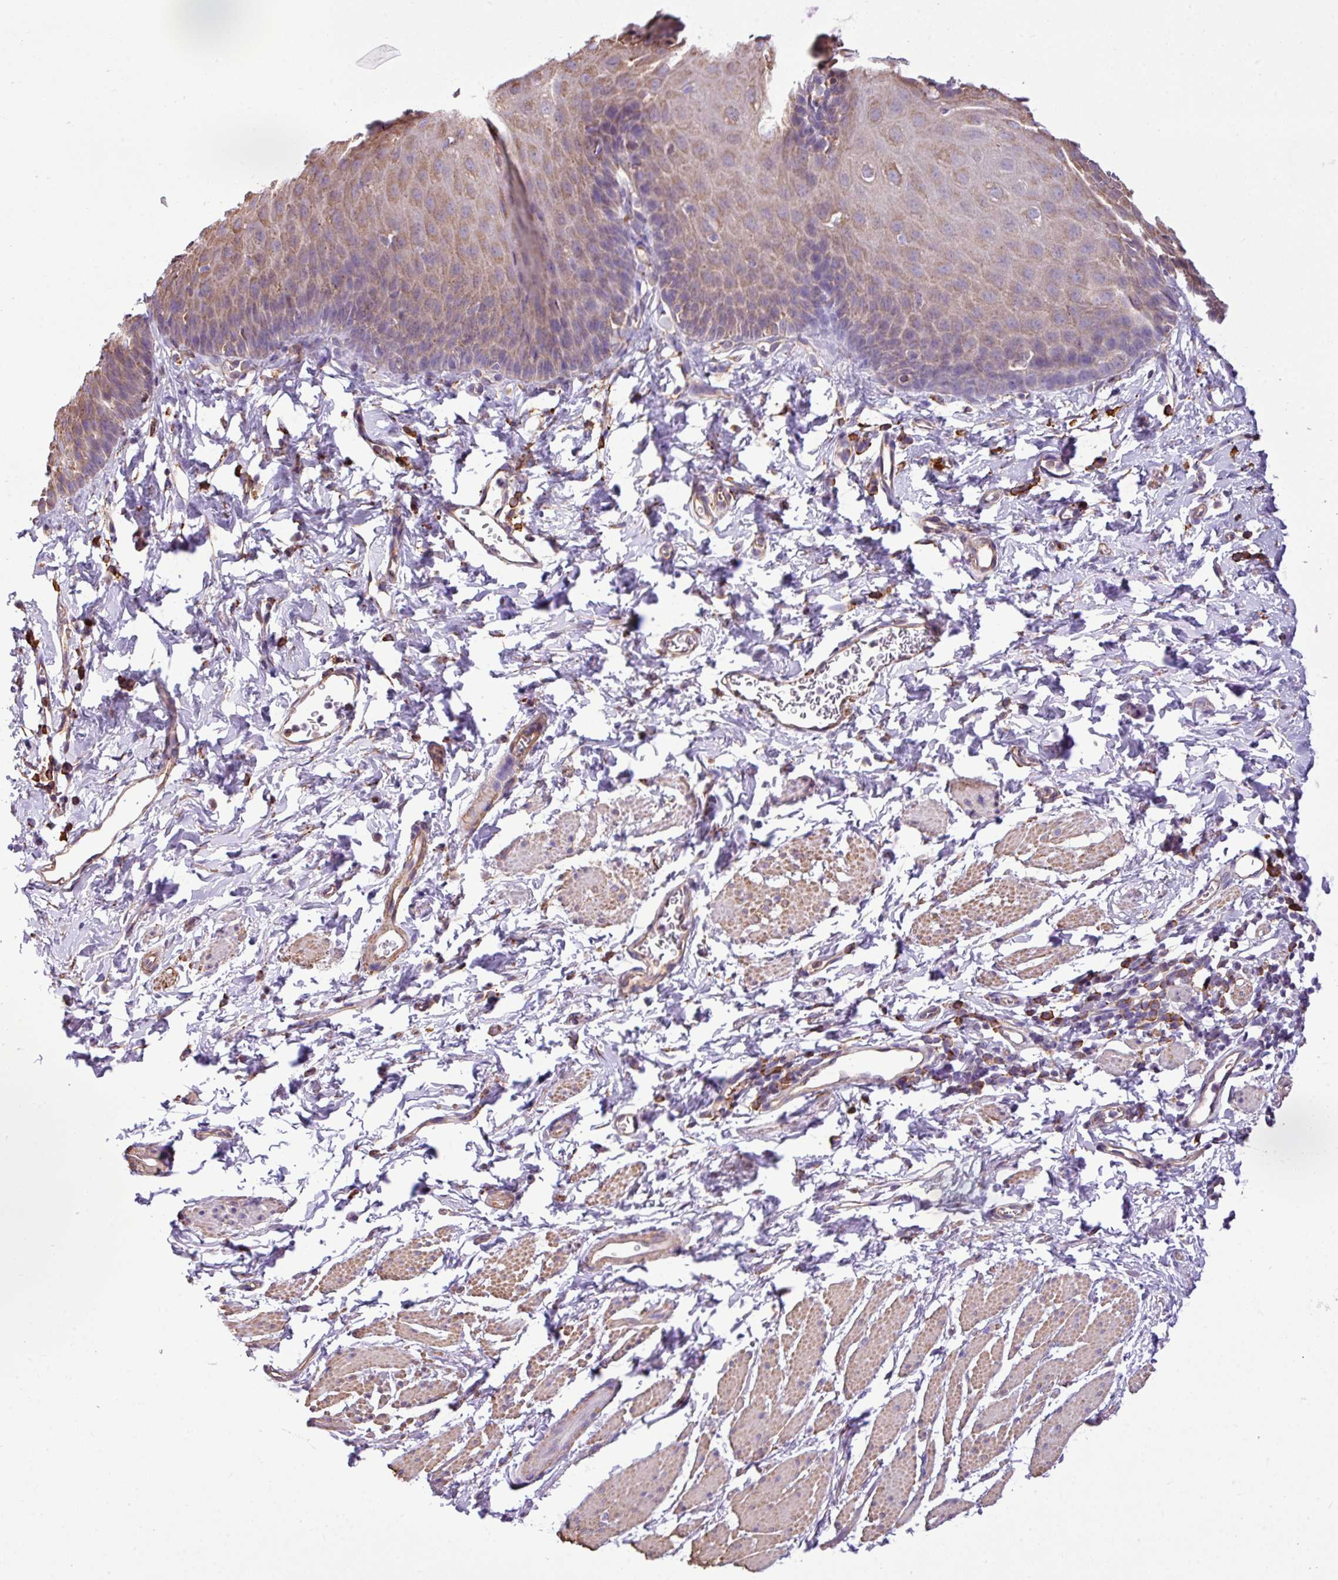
{"staining": {"intensity": "moderate", "quantity": "25%-75%", "location": "cytoplasmic/membranous"}, "tissue": "esophagus", "cell_type": "Squamous epithelial cells", "image_type": "normal", "snomed": [{"axis": "morphology", "description": "Normal tissue, NOS"}, {"axis": "topography", "description": "Esophagus"}], "caption": "Immunohistochemistry (IHC) staining of benign esophagus, which exhibits medium levels of moderate cytoplasmic/membranous expression in approximately 25%-75% of squamous epithelial cells indicating moderate cytoplasmic/membranous protein expression. The staining was performed using DAB (3,3'-diaminobenzidine) (brown) for protein detection and nuclei were counterstained in hematoxylin (blue).", "gene": "ZSCAN5A", "patient": {"sex": "male", "age": 70}}